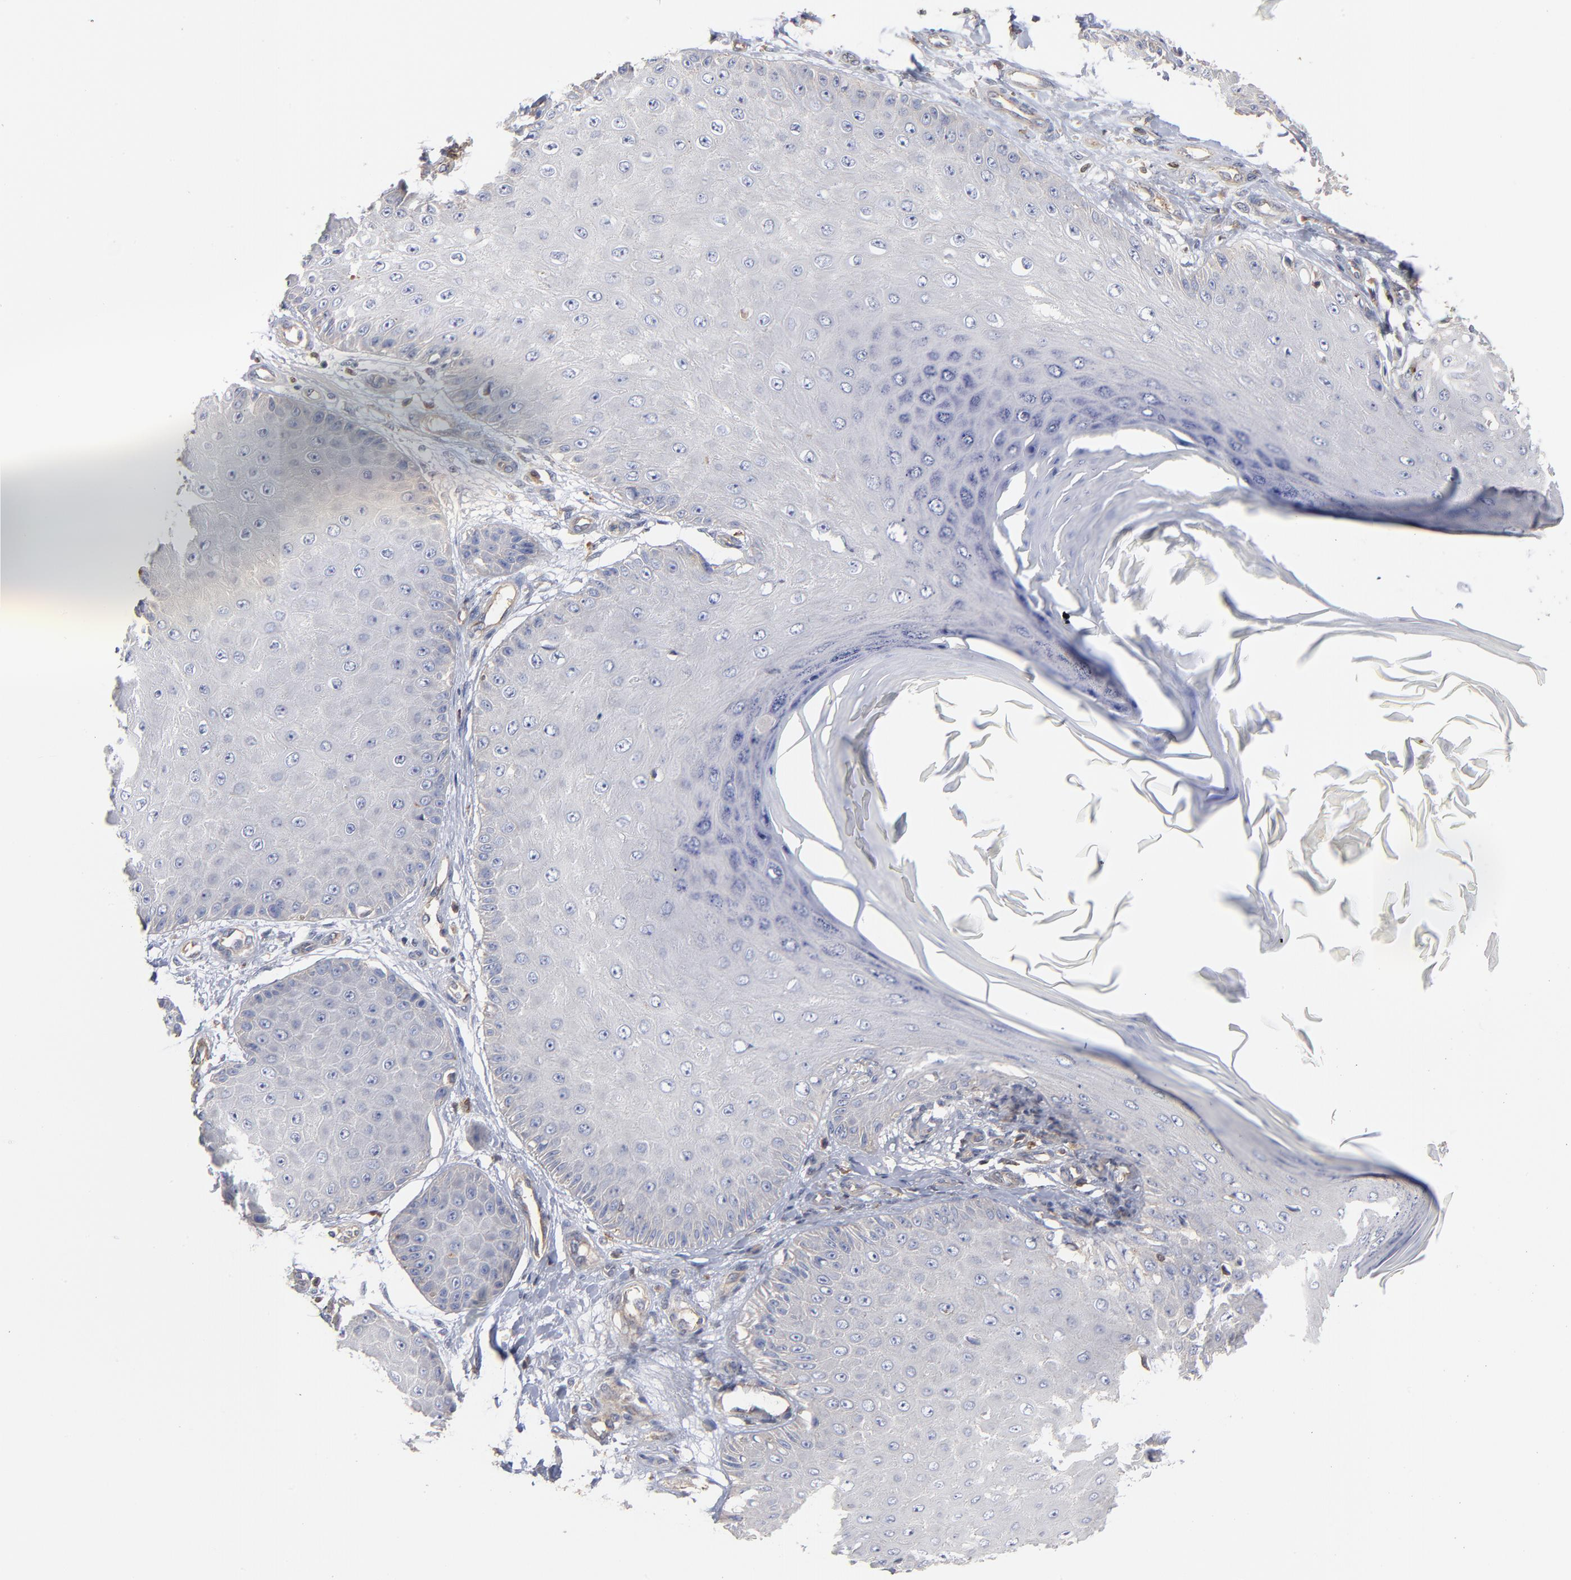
{"staining": {"intensity": "negative", "quantity": "none", "location": "none"}, "tissue": "skin cancer", "cell_type": "Tumor cells", "image_type": "cancer", "snomed": [{"axis": "morphology", "description": "Squamous cell carcinoma, NOS"}, {"axis": "topography", "description": "Skin"}], "caption": "Micrograph shows no protein expression in tumor cells of squamous cell carcinoma (skin) tissue.", "gene": "ARHGEF6", "patient": {"sex": "female", "age": 40}}